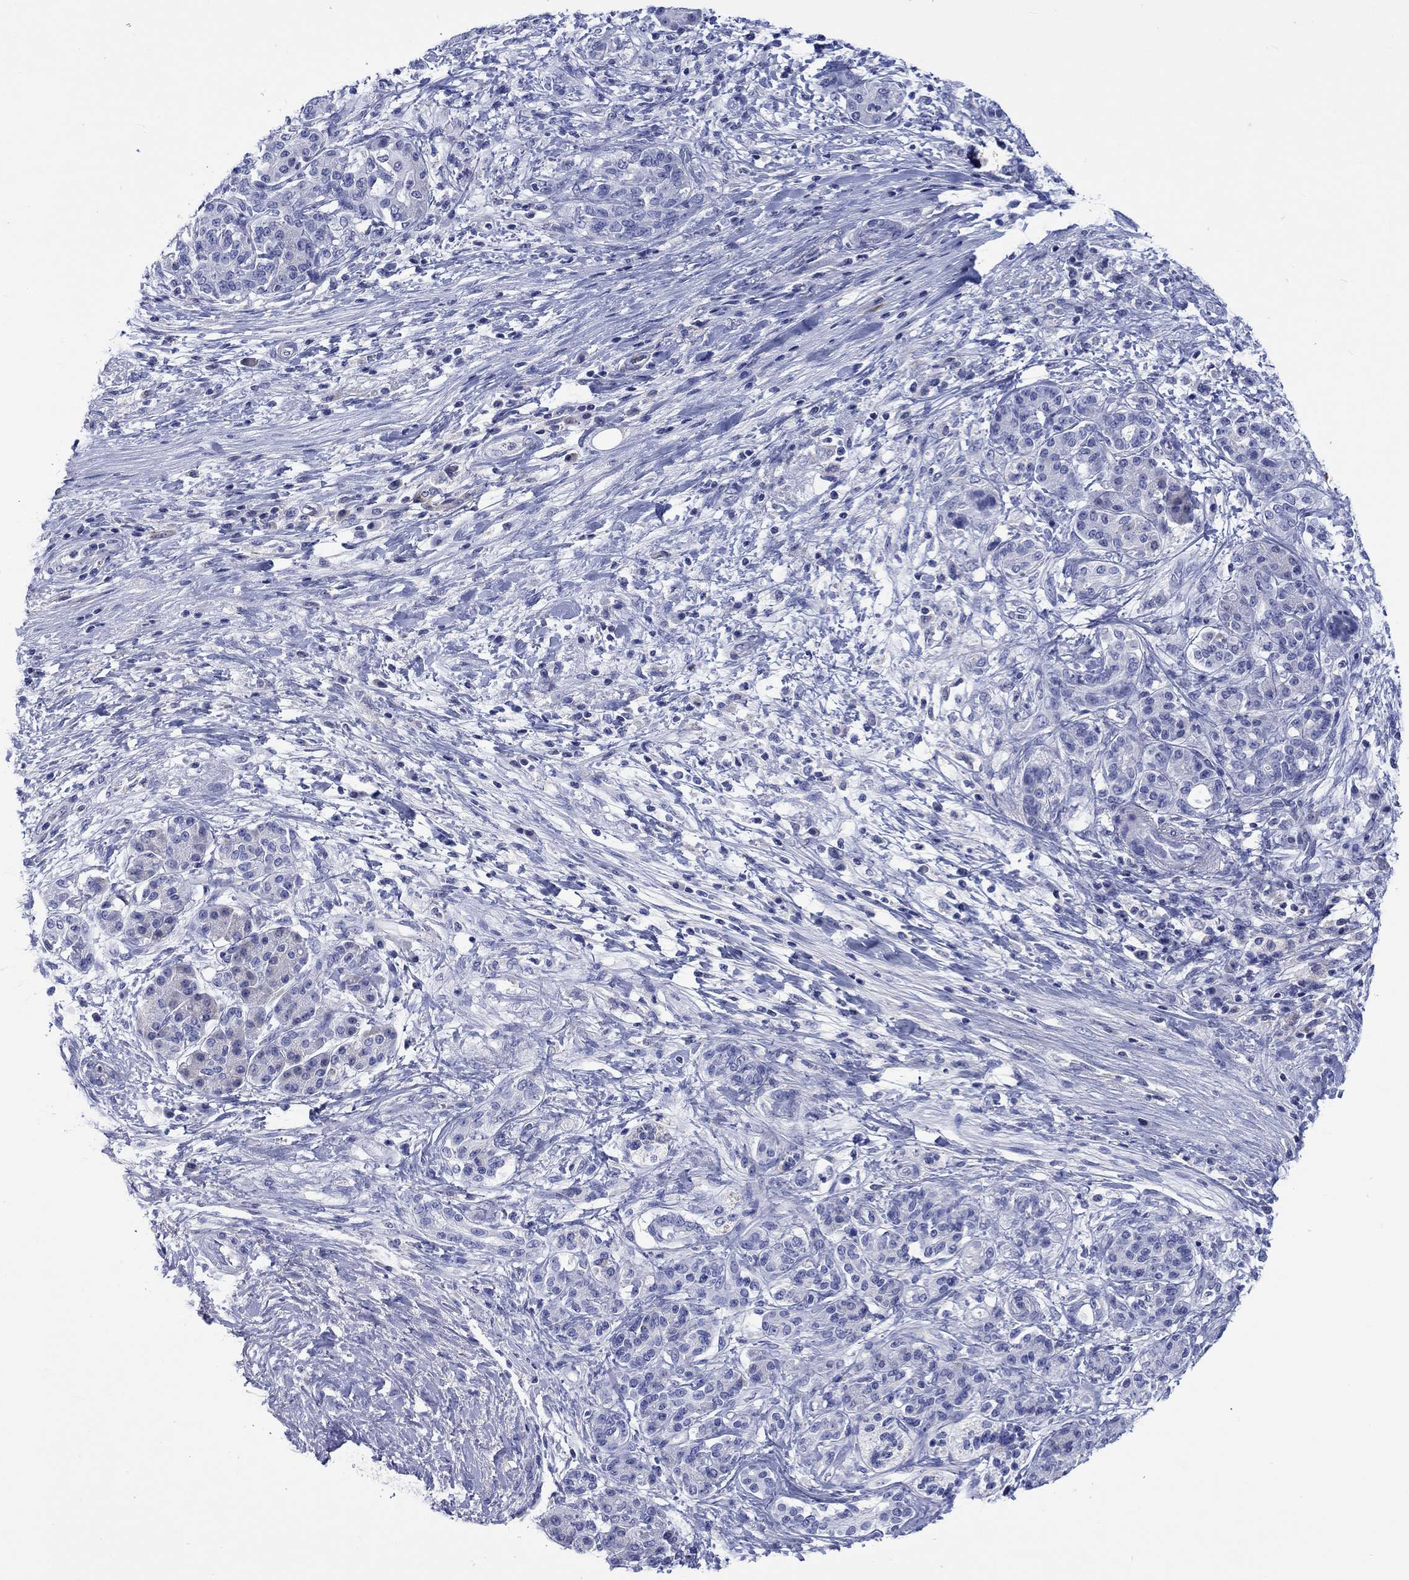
{"staining": {"intensity": "negative", "quantity": "none", "location": "none"}, "tissue": "pancreatic cancer", "cell_type": "Tumor cells", "image_type": "cancer", "snomed": [{"axis": "morphology", "description": "Adenocarcinoma, NOS"}, {"axis": "topography", "description": "Pancreas"}], "caption": "The immunohistochemistry (IHC) photomicrograph has no significant positivity in tumor cells of pancreatic adenocarcinoma tissue.", "gene": "CACNG3", "patient": {"sex": "female", "age": 73}}